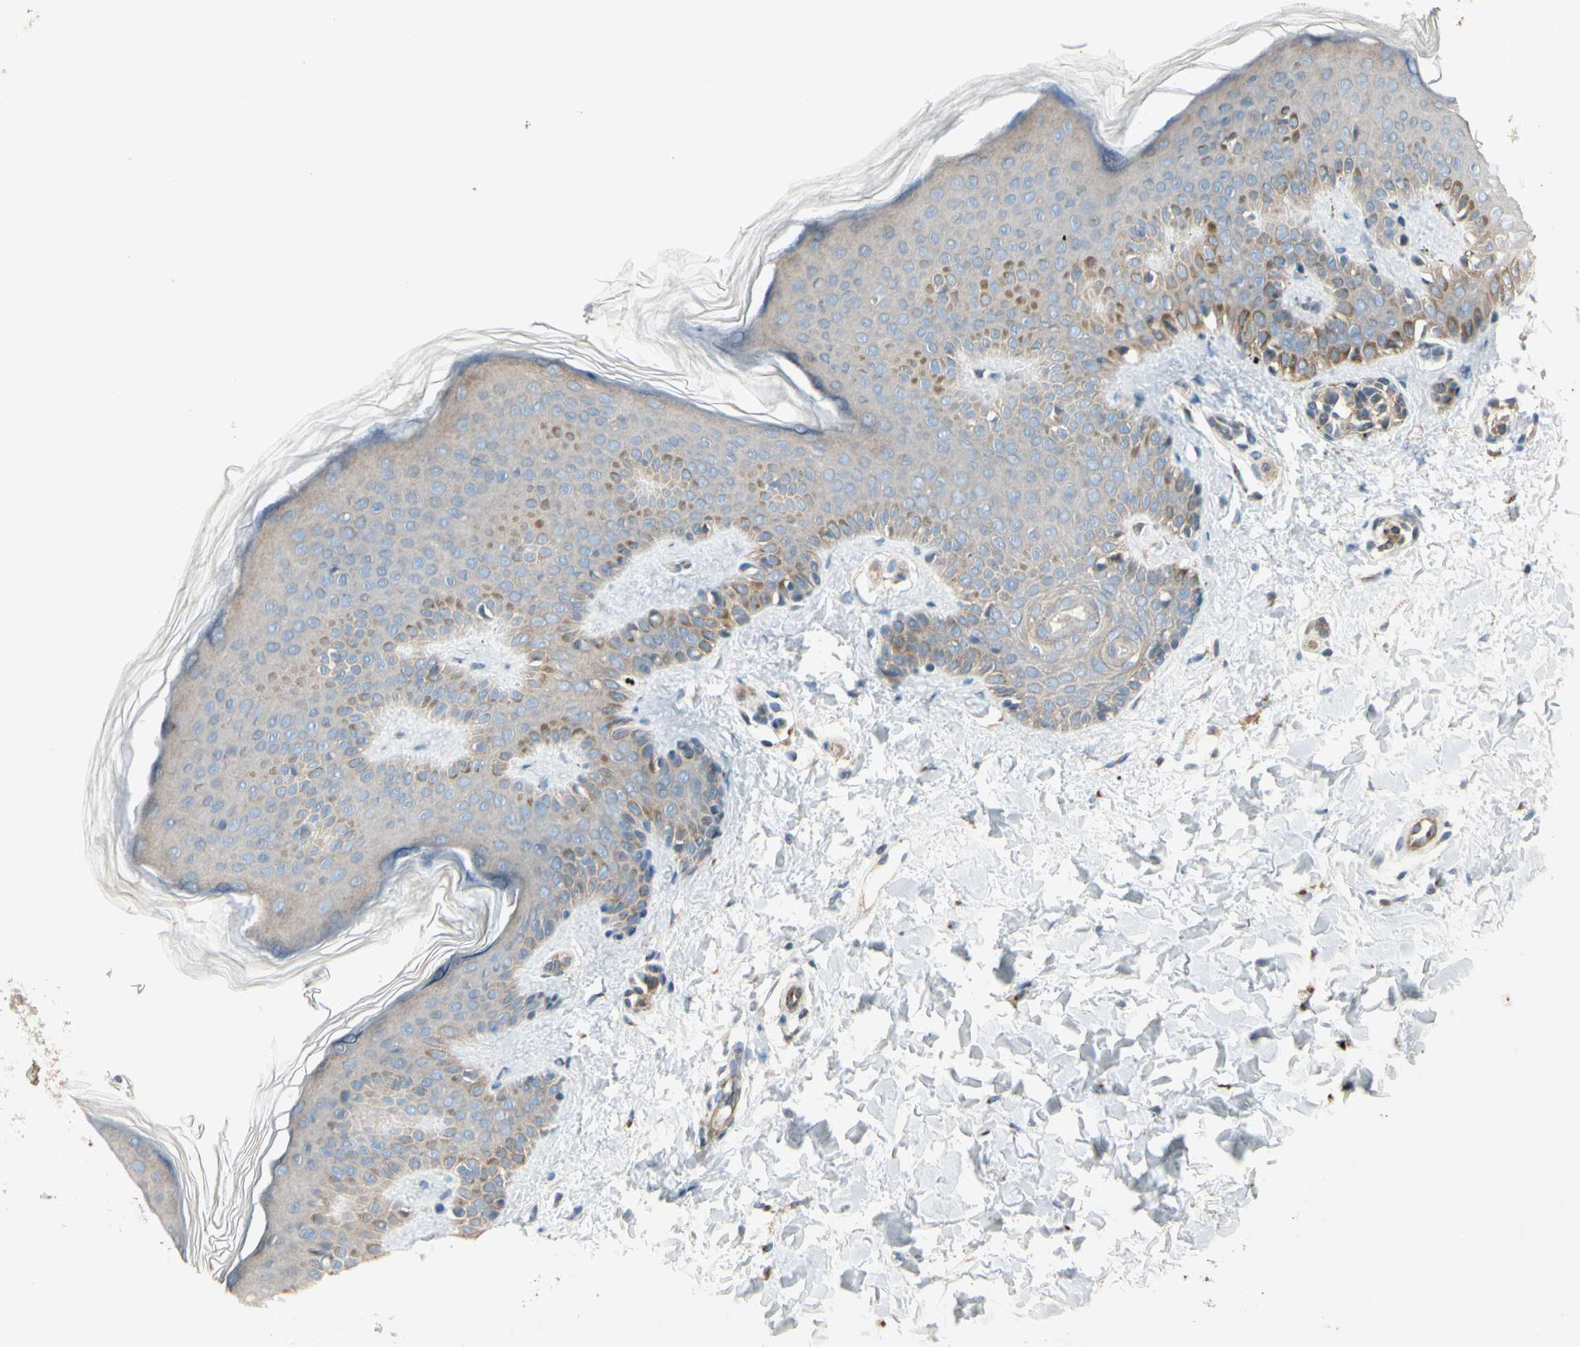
{"staining": {"intensity": "moderate", "quantity": ">75%", "location": "cytoplasmic/membranous"}, "tissue": "skin", "cell_type": "Fibroblasts", "image_type": "normal", "snomed": [{"axis": "morphology", "description": "Normal tissue, NOS"}, {"axis": "topography", "description": "Skin"}], "caption": "Benign skin demonstrates moderate cytoplasmic/membranous positivity in about >75% of fibroblasts, visualized by immunohistochemistry.", "gene": "ABCA3", "patient": {"sex": "male", "age": 16}}